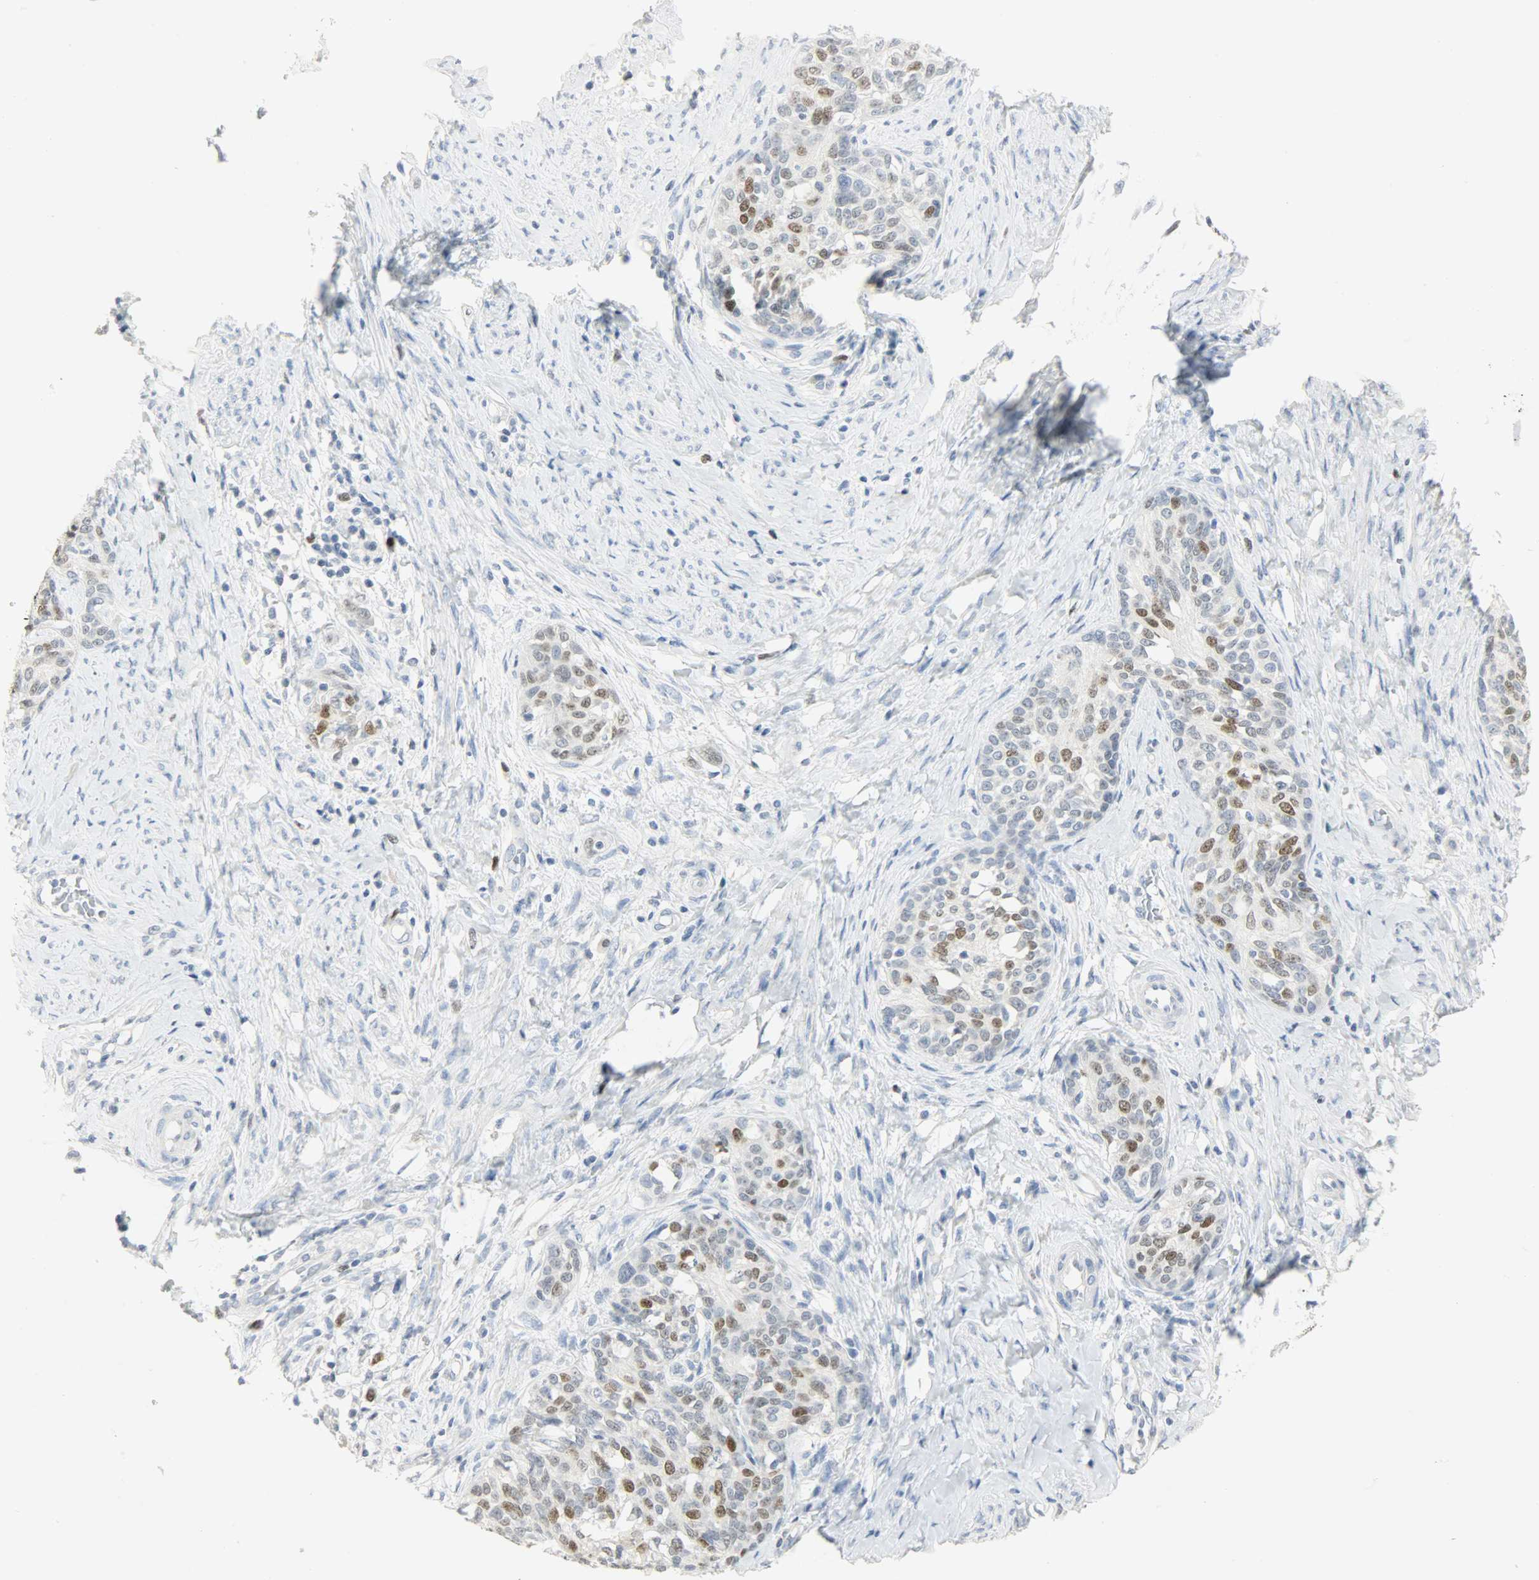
{"staining": {"intensity": "moderate", "quantity": "25%-75%", "location": "nuclear"}, "tissue": "cervical cancer", "cell_type": "Tumor cells", "image_type": "cancer", "snomed": [{"axis": "morphology", "description": "Squamous cell carcinoma, NOS"}, {"axis": "morphology", "description": "Adenocarcinoma, NOS"}, {"axis": "topography", "description": "Cervix"}], "caption": "Immunohistochemical staining of squamous cell carcinoma (cervical) reveals medium levels of moderate nuclear positivity in about 25%-75% of tumor cells.", "gene": "HELLS", "patient": {"sex": "female", "age": 52}}